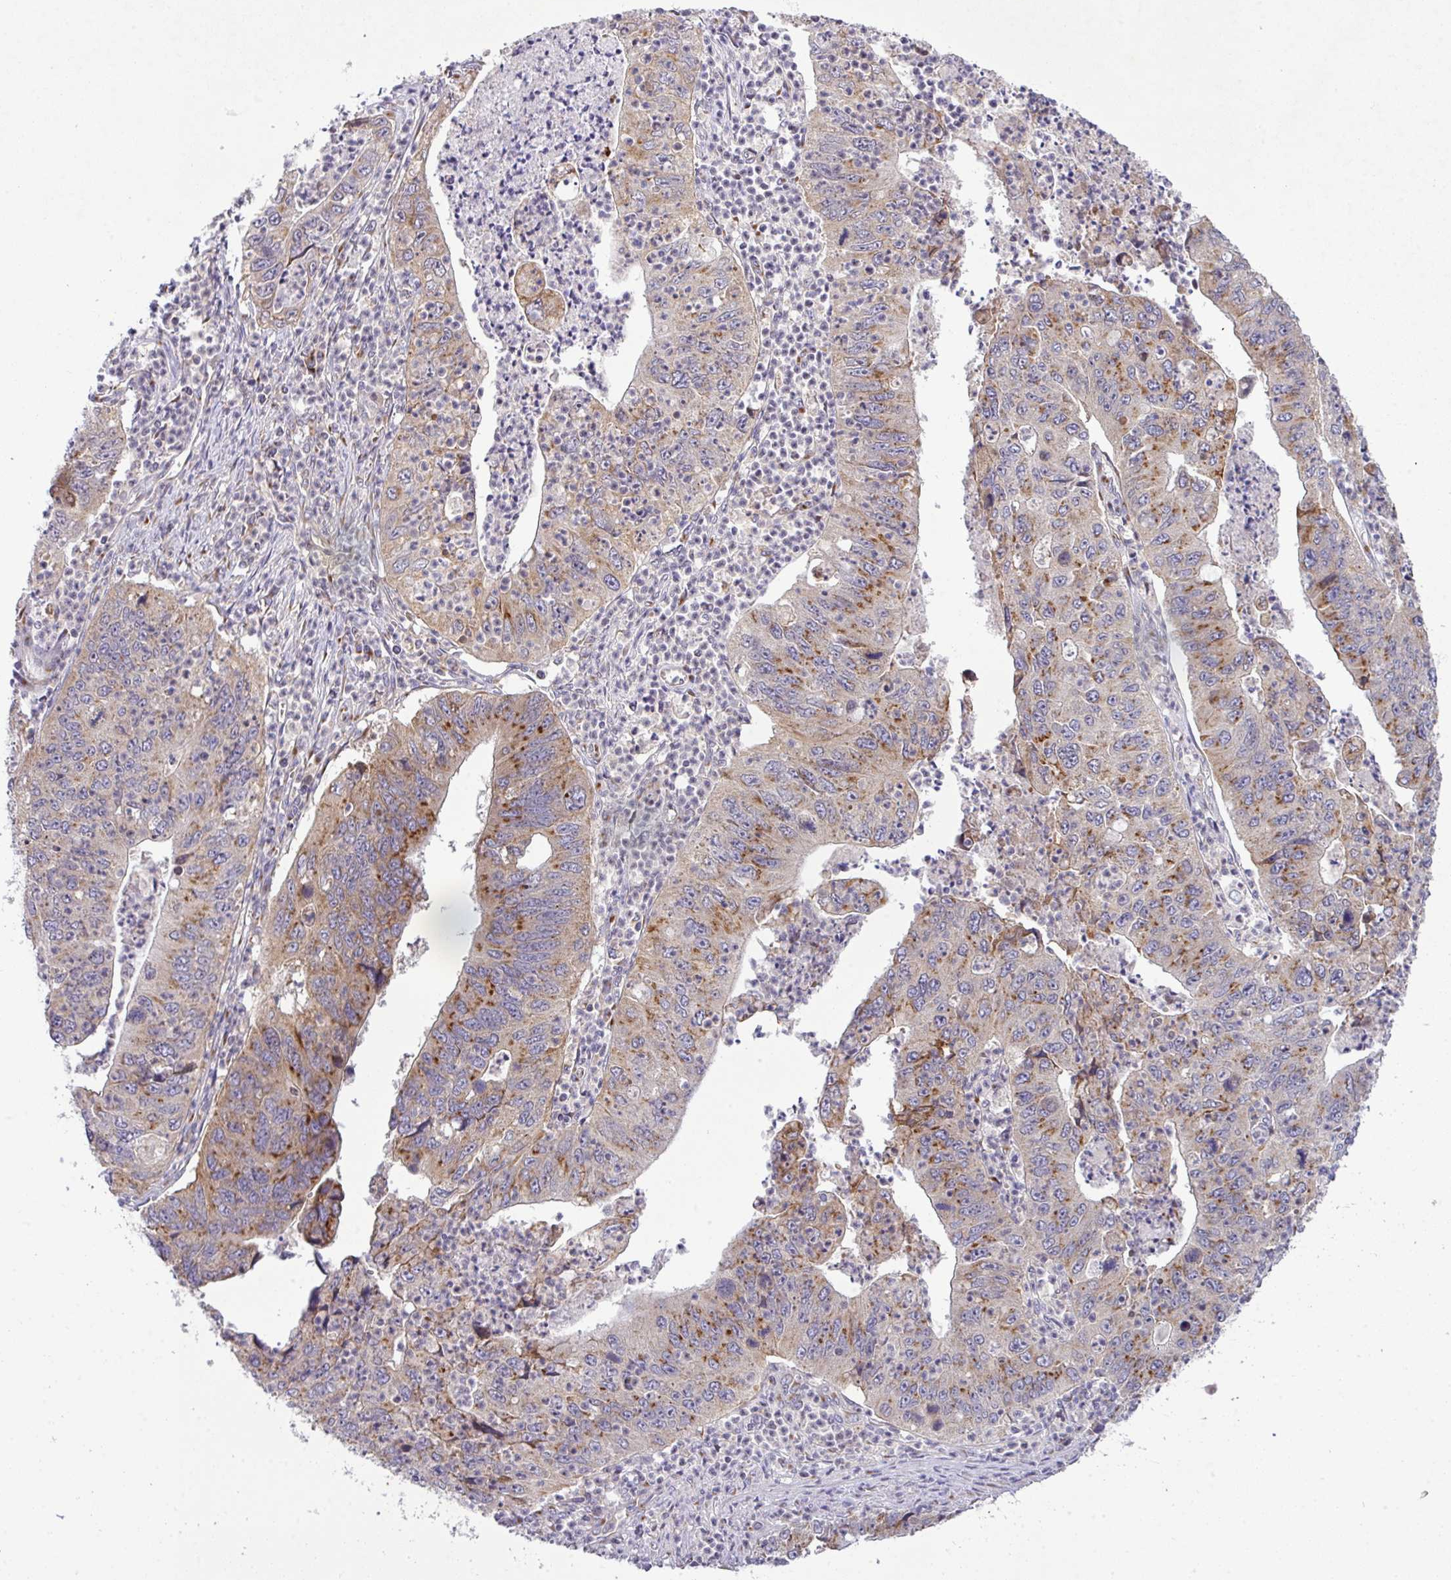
{"staining": {"intensity": "moderate", "quantity": "25%-75%", "location": "cytoplasmic/membranous"}, "tissue": "stomach cancer", "cell_type": "Tumor cells", "image_type": "cancer", "snomed": [{"axis": "morphology", "description": "Adenocarcinoma, NOS"}, {"axis": "topography", "description": "Stomach"}], "caption": "IHC of human stomach cancer (adenocarcinoma) demonstrates medium levels of moderate cytoplasmic/membranous positivity in approximately 25%-75% of tumor cells.", "gene": "VTI1A", "patient": {"sex": "male", "age": 59}}